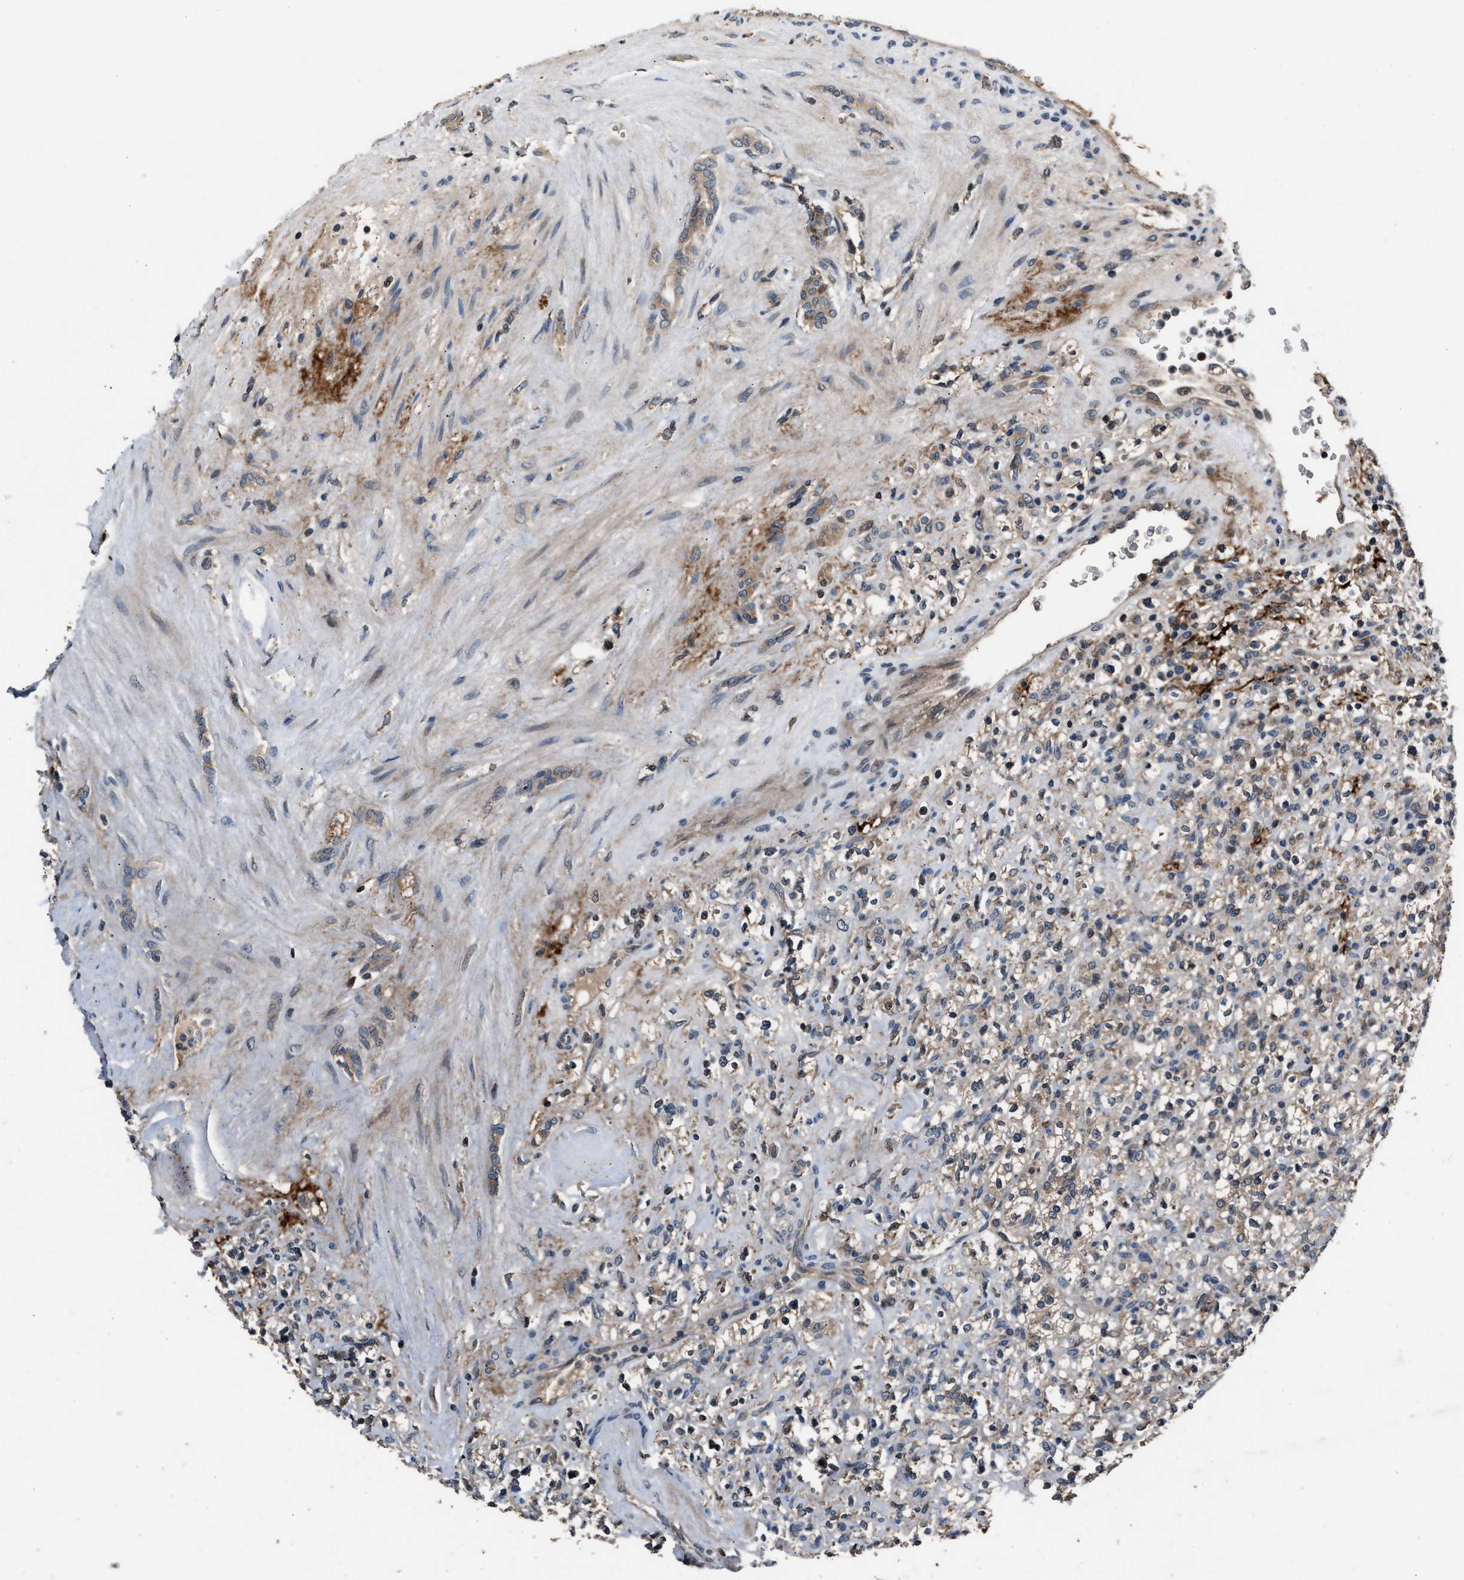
{"staining": {"intensity": "weak", "quantity": "<25%", "location": "cytoplasmic/membranous"}, "tissue": "renal cancer", "cell_type": "Tumor cells", "image_type": "cancer", "snomed": [{"axis": "morphology", "description": "Normal tissue, NOS"}, {"axis": "morphology", "description": "Adenocarcinoma, NOS"}, {"axis": "topography", "description": "Kidney"}], "caption": "Photomicrograph shows no protein expression in tumor cells of renal cancer (adenocarcinoma) tissue.", "gene": "TNRC18", "patient": {"sex": "female", "age": 72}}